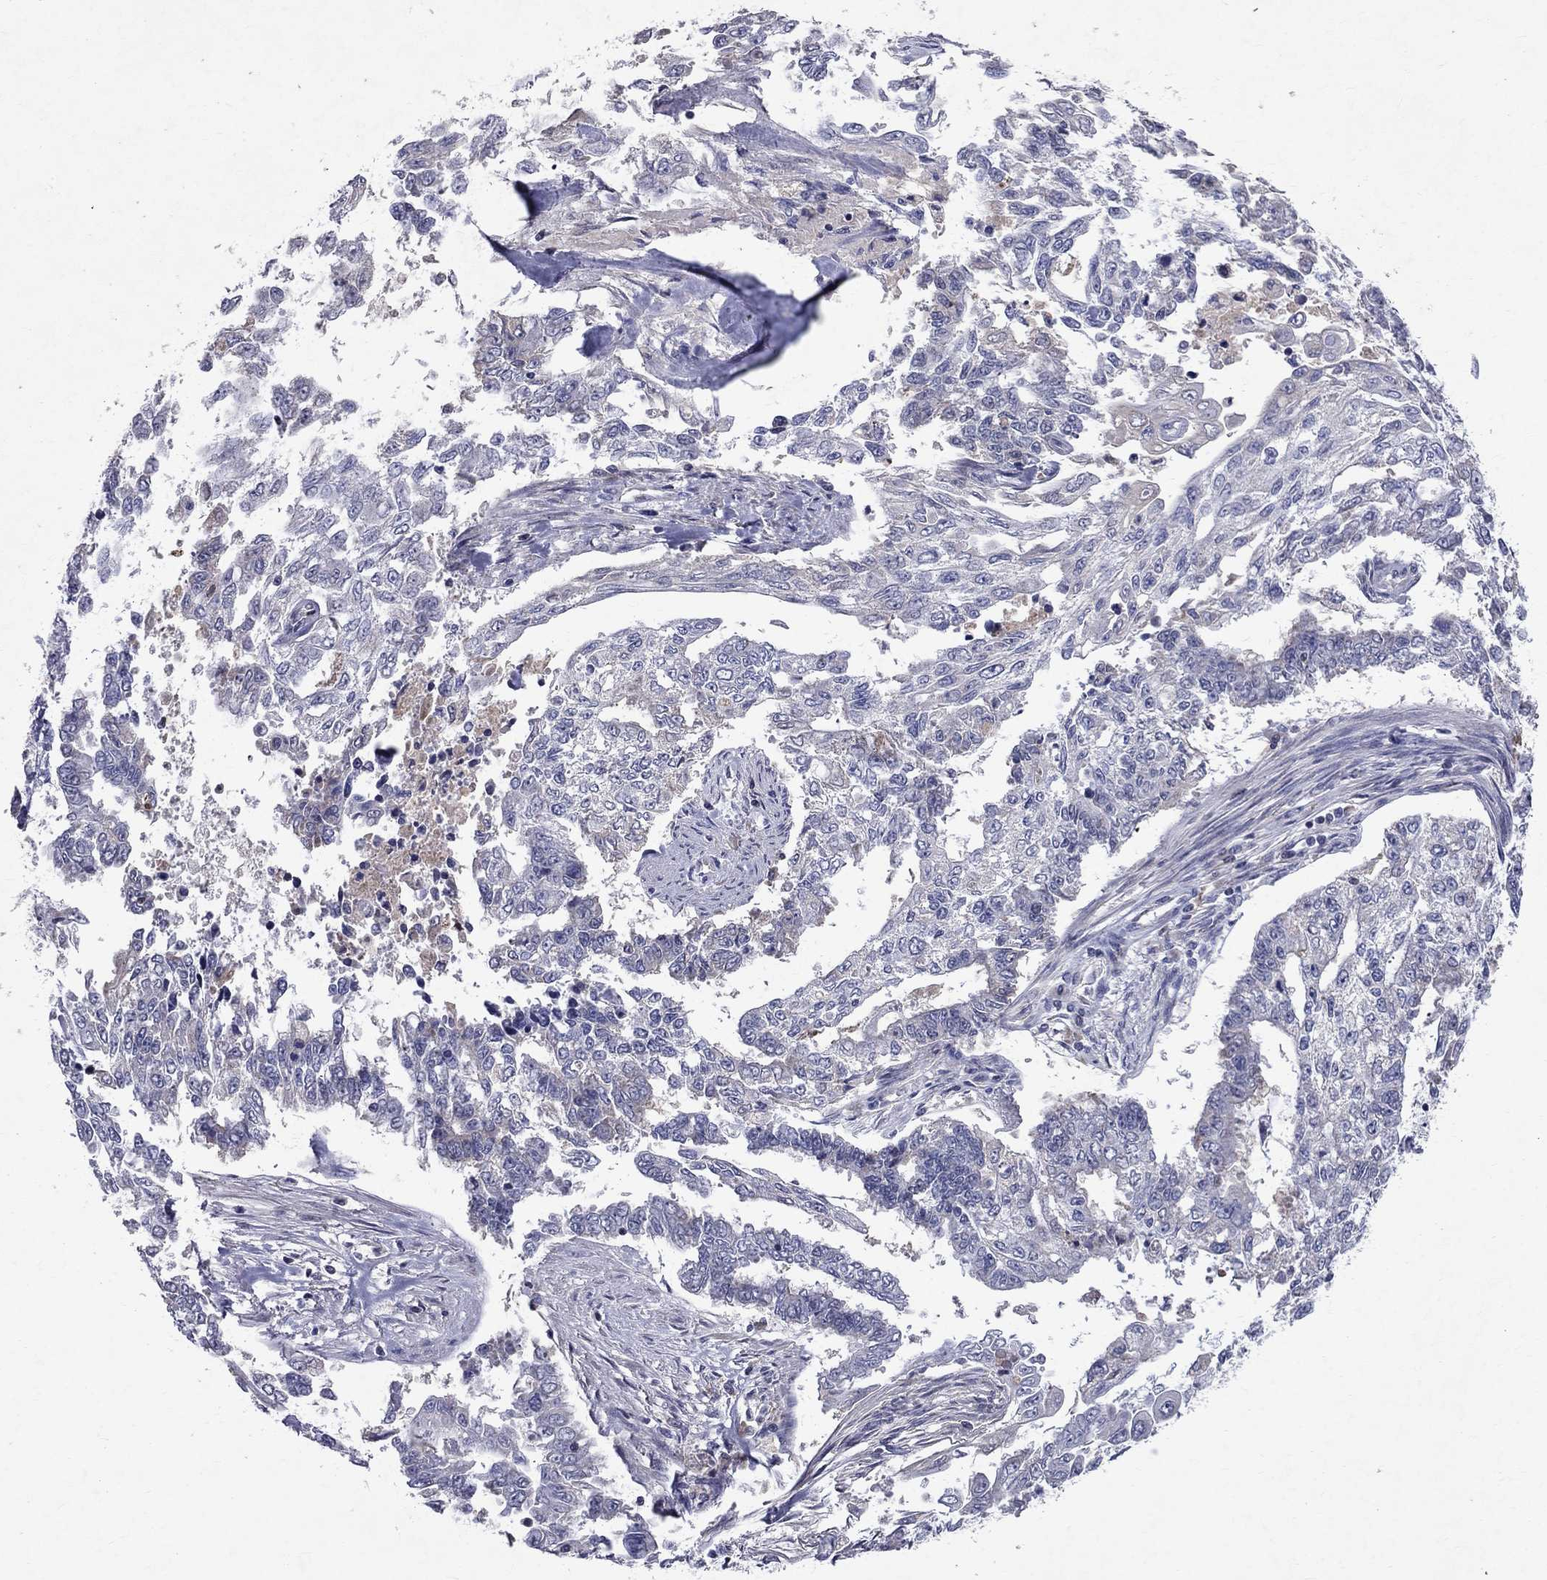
{"staining": {"intensity": "negative", "quantity": "none", "location": "none"}, "tissue": "endometrial cancer", "cell_type": "Tumor cells", "image_type": "cancer", "snomed": [{"axis": "morphology", "description": "Adenocarcinoma, NOS"}, {"axis": "topography", "description": "Uterus"}], "caption": "This histopathology image is of adenocarcinoma (endometrial) stained with immunohistochemistry (IHC) to label a protein in brown with the nuclei are counter-stained blue. There is no expression in tumor cells.", "gene": "SLC4A10", "patient": {"sex": "female", "age": 59}}